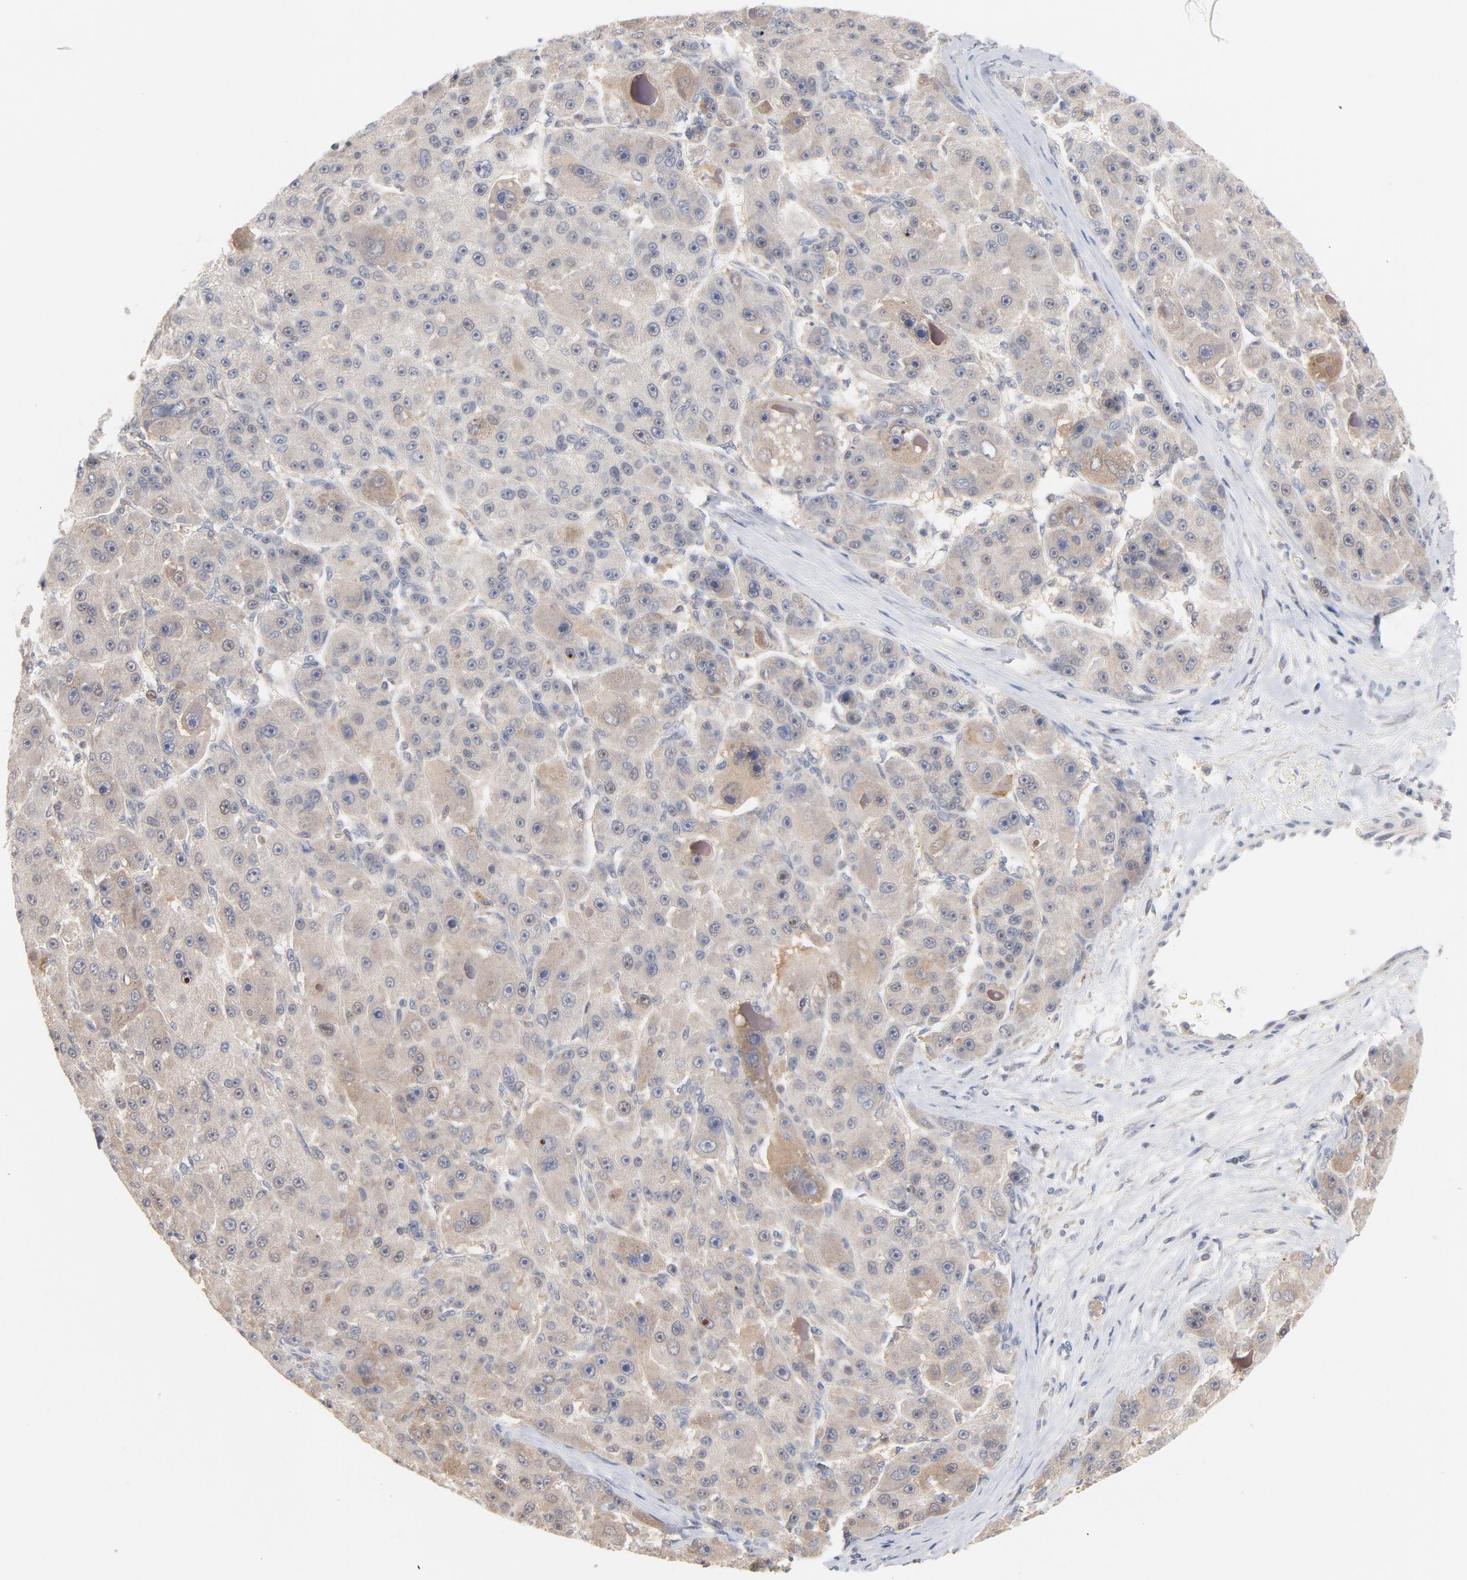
{"staining": {"intensity": "moderate", "quantity": "<25%", "location": "cytoplasmic/membranous"}, "tissue": "liver cancer", "cell_type": "Tumor cells", "image_type": "cancer", "snomed": [{"axis": "morphology", "description": "Carcinoma, Hepatocellular, NOS"}, {"axis": "topography", "description": "Liver"}], "caption": "DAB immunohistochemical staining of human hepatocellular carcinoma (liver) shows moderate cytoplasmic/membranous protein expression in about <25% of tumor cells.", "gene": "UBL4A", "patient": {"sex": "male", "age": 76}}